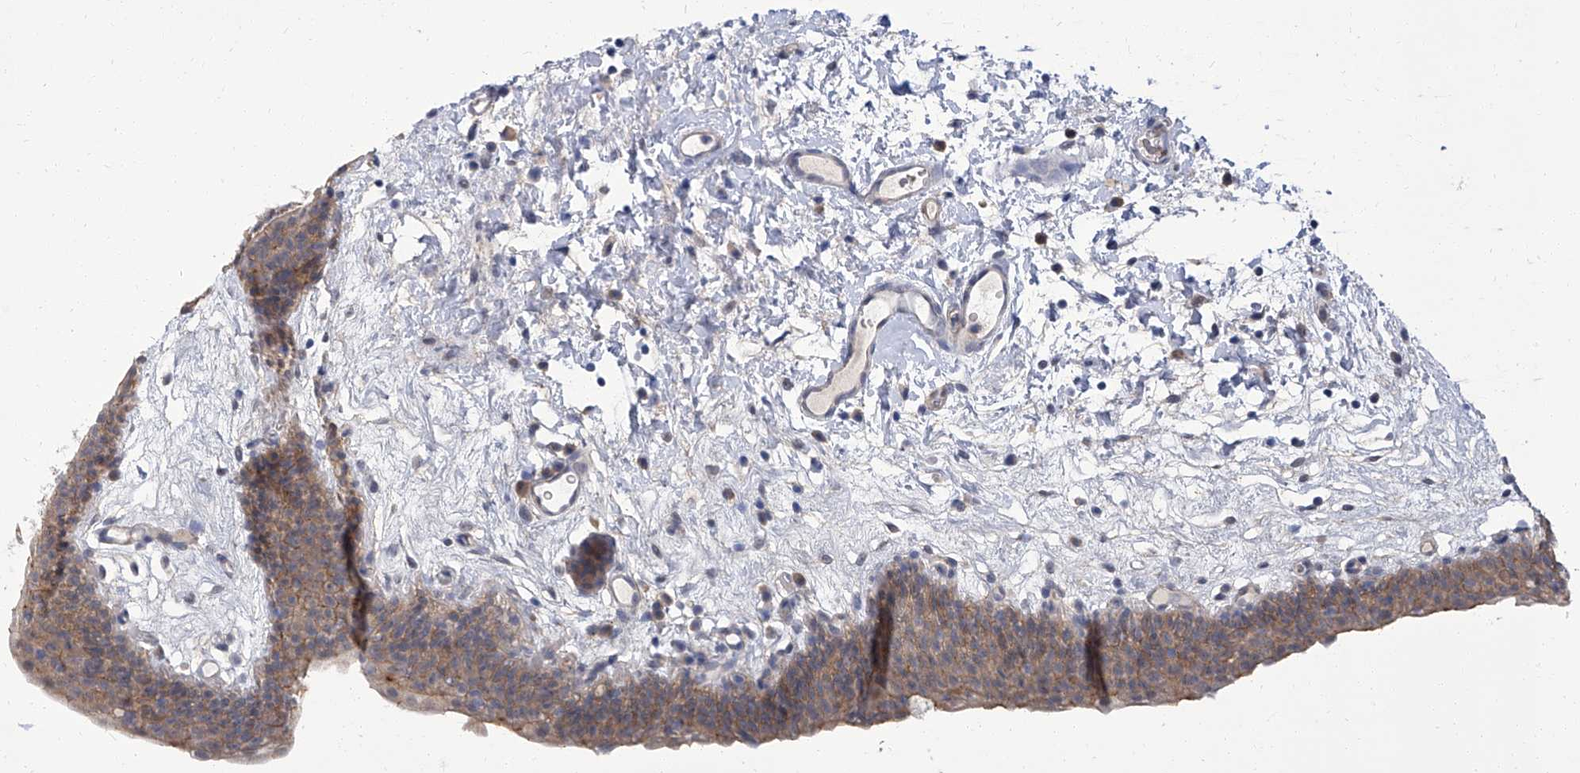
{"staining": {"intensity": "moderate", "quantity": "25%-75%", "location": "cytoplasmic/membranous"}, "tissue": "urinary bladder", "cell_type": "Urothelial cells", "image_type": "normal", "snomed": [{"axis": "morphology", "description": "Normal tissue, NOS"}, {"axis": "topography", "description": "Urinary bladder"}], "caption": "Immunohistochemistry of normal urinary bladder shows medium levels of moderate cytoplasmic/membranous expression in about 25%-75% of urothelial cells. The staining is performed using DAB brown chromogen to label protein expression. The nuclei are counter-stained blue using hematoxylin.", "gene": "PARD3", "patient": {"sex": "male", "age": 83}}